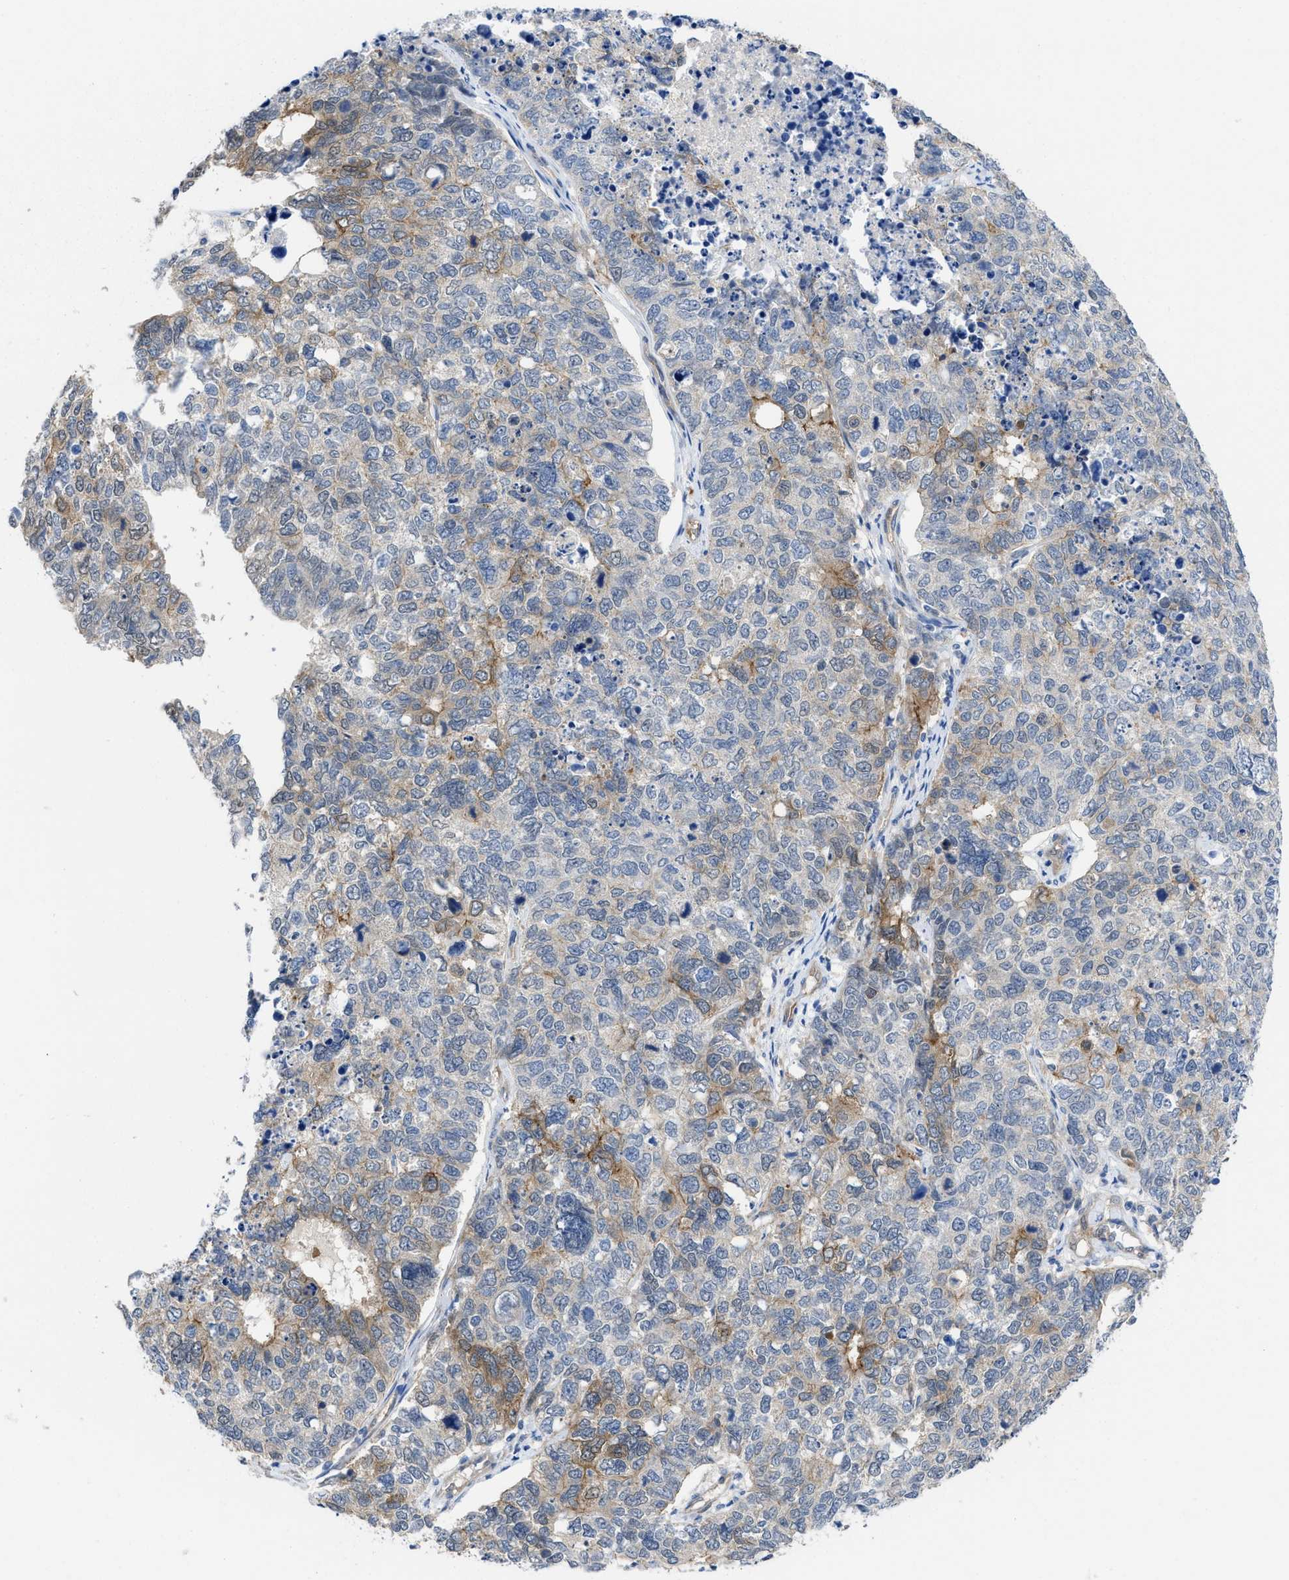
{"staining": {"intensity": "moderate", "quantity": "<25%", "location": "cytoplasmic/membranous"}, "tissue": "cervical cancer", "cell_type": "Tumor cells", "image_type": "cancer", "snomed": [{"axis": "morphology", "description": "Squamous cell carcinoma, NOS"}, {"axis": "topography", "description": "Cervix"}], "caption": "Immunohistochemistry micrograph of neoplastic tissue: cervical cancer (squamous cell carcinoma) stained using immunohistochemistry displays low levels of moderate protein expression localized specifically in the cytoplasmic/membranous of tumor cells, appearing as a cytoplasmic/membranous brown color.", "gene": "PDLIM5", "patient": {"sex": "female", "age": 63}}